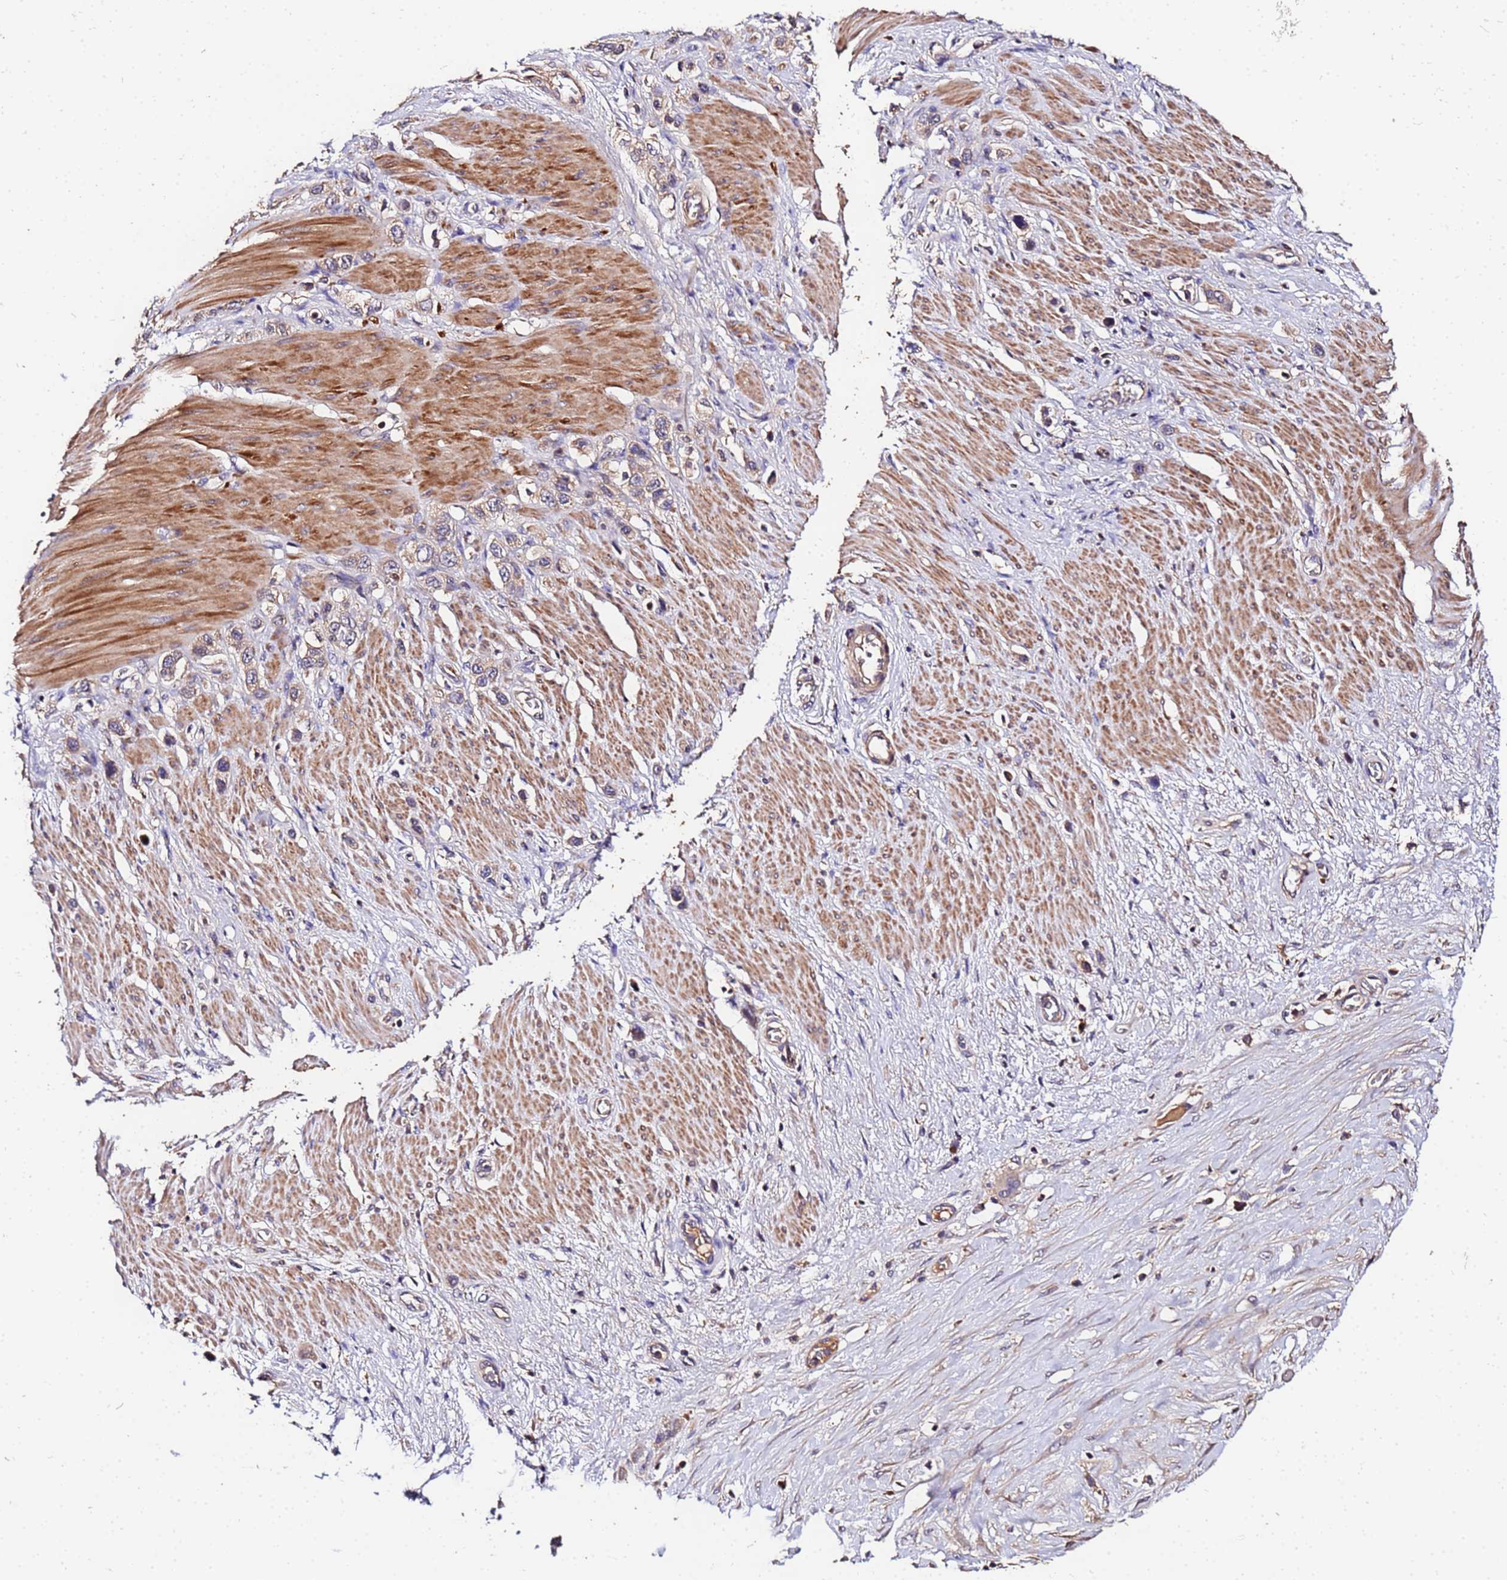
{"staining": {"intensity": "negative", "quantity": "none", "location": "none"}, "tissue": "stomach cancer", "cell_type": "Tumor cells", "image_type": "cancer", "snomed": [{"axis": "morphology", "description": "Adenocarcinoma, NOS"}, {"axis": "morphology", "description": "Adenocarcinoma, High grade"}, {"axis": "topography", "description": "Stomach, upper"}, {"axis": "topography", "description": "Stomach, lower"}], "caption": "Stomach cancer (high-grade adenocarcinoma) was stained to show a protein in brown. There is no significant expression in tumor cells.", "gene": "MTERF1", "patient": {"sex": "female", "age": 65}}